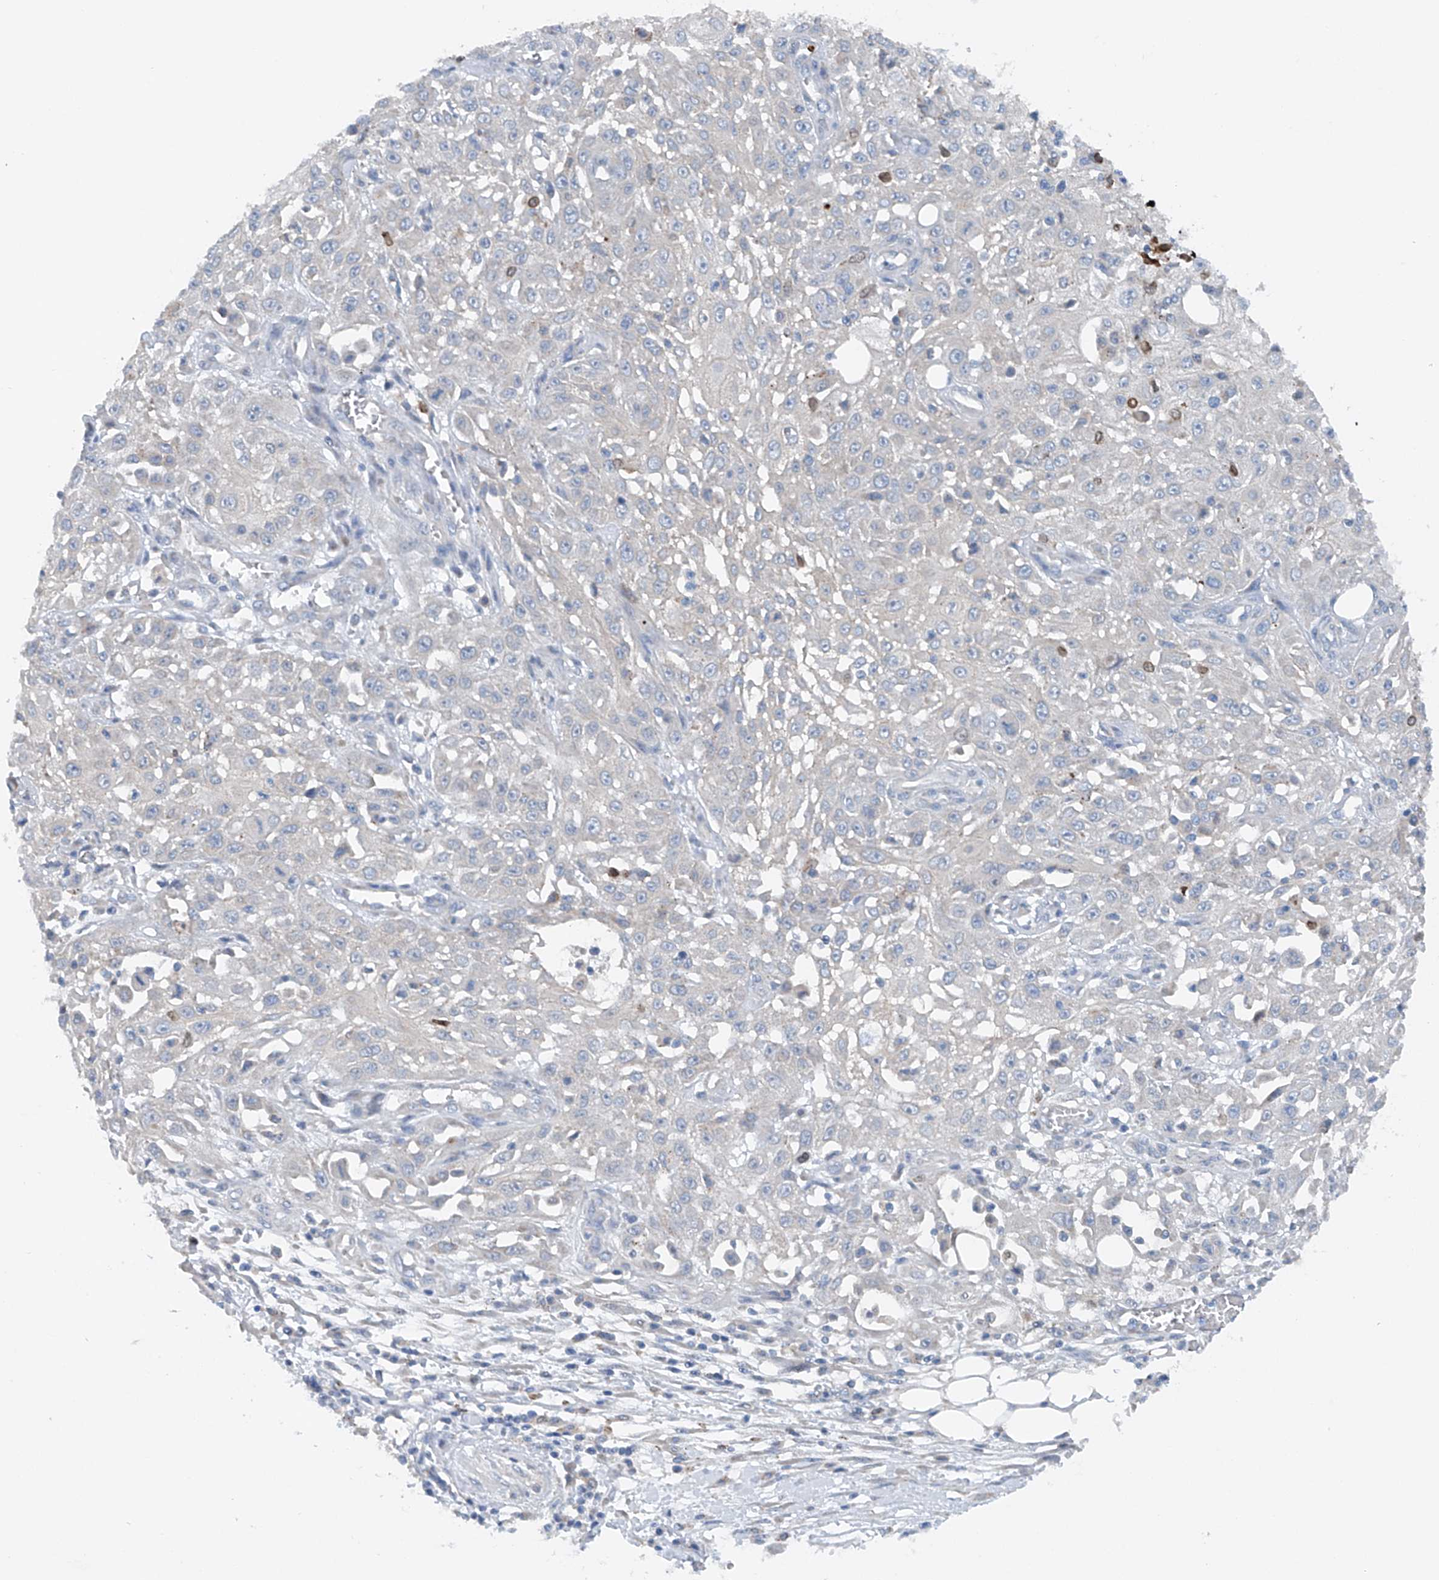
{"staining": {"intensity": "negative", "quantity": "none", "location": "none"}, "tissue": "skin cancer", "cell_type": "Tumor cells", "image_type": "cancer", "snomed": [{"axis": "morphology", "description": "Squamous cell carcinoma, NOS"}, {"axis": "morphology", "description": "Squamous cell carcinoma, metastatic, NOS"}, {"axis": "topography", "description": "Skin"}, {"axis": "topography", "description": "Lymph node"}], "caption": "A histopathology image of human skin metastatic squamous cell carcinoma is negative for staining in tumor cells.", "gene": "CEP85L", "patient": {"sex": "male", "age": 75}}